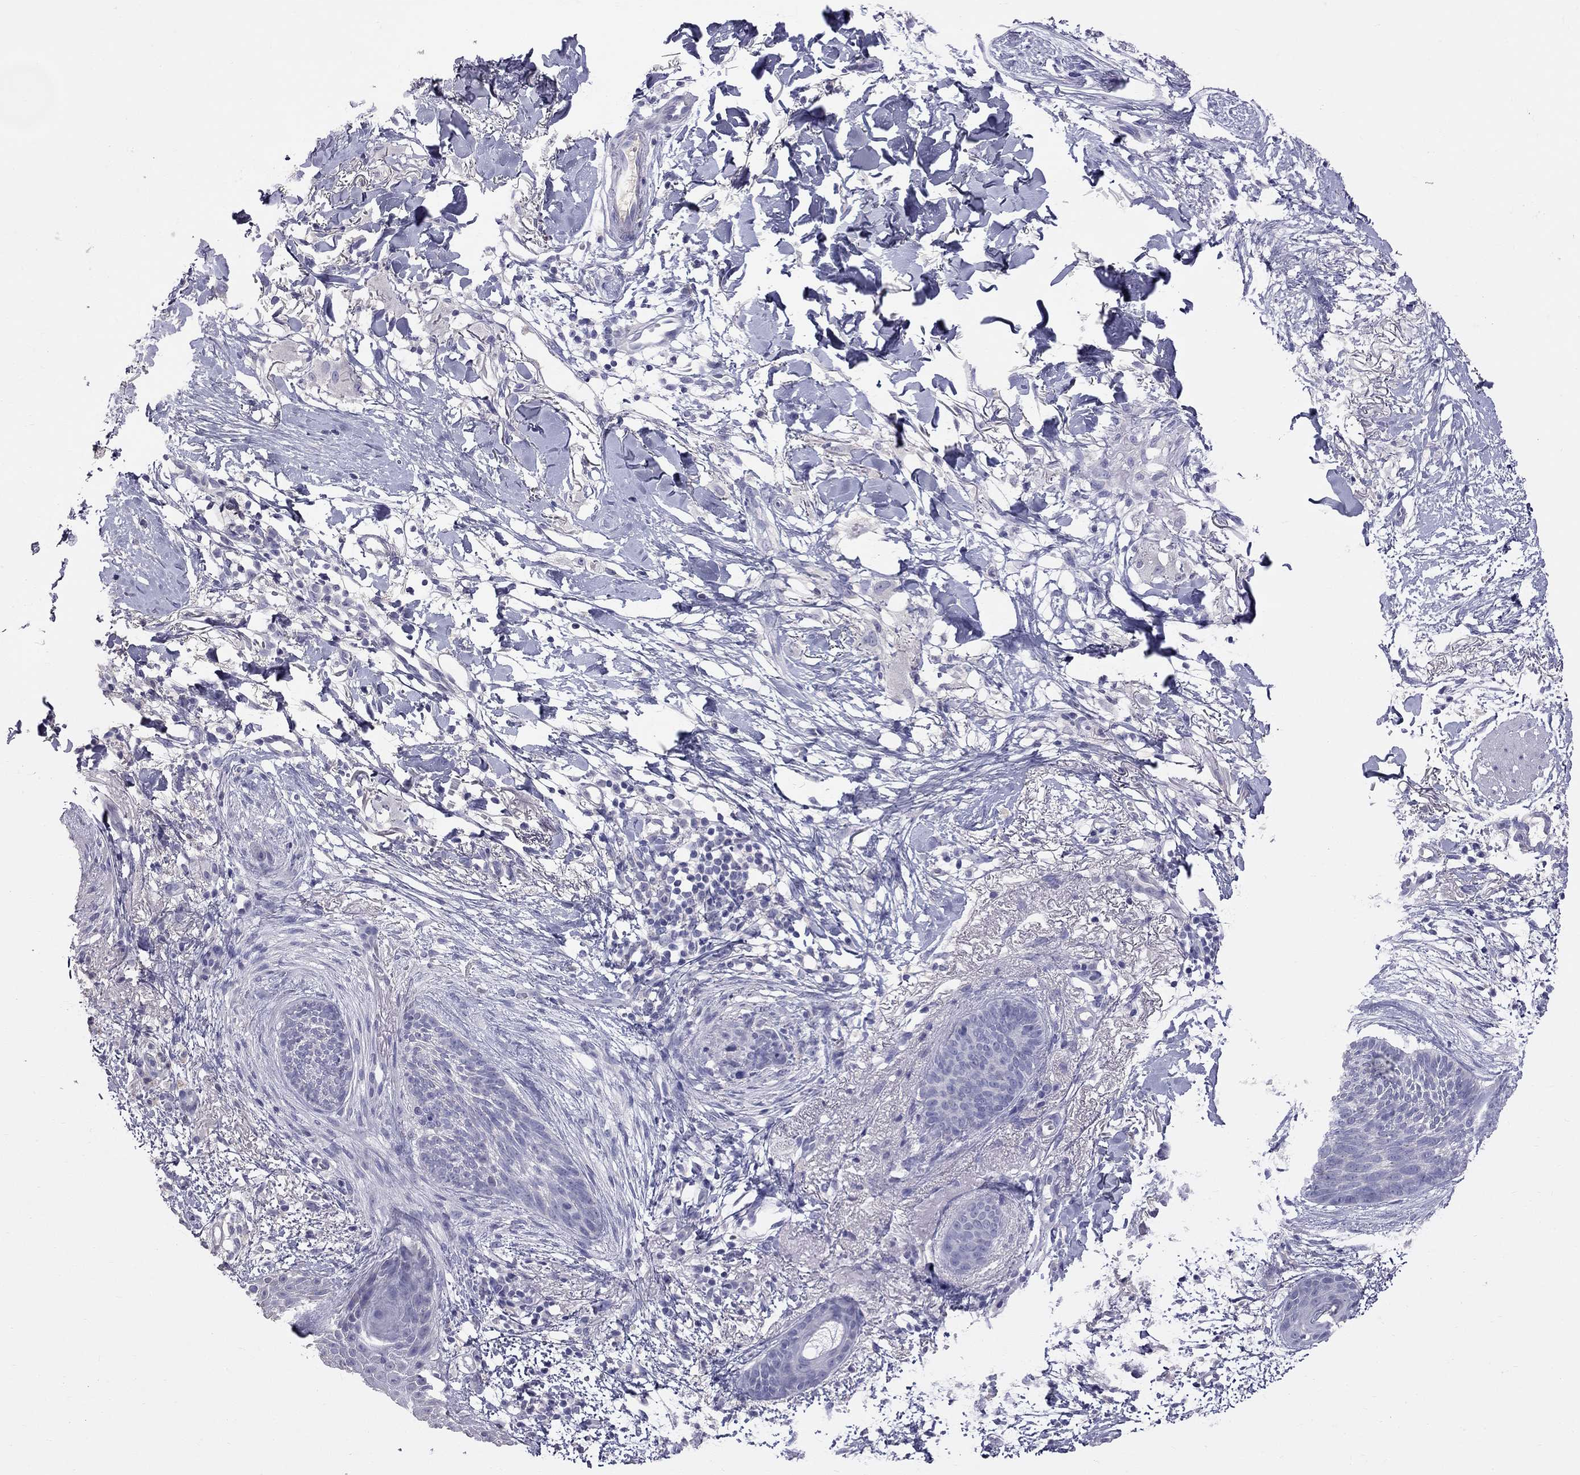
{"staining": {"intensity": "negative", "quantity": "none", "location": "none"}, "tissue": "skin cancer", "cell_type": "Tumor cells", "image_type": "cancer", "snomed": [{"axis": "morphology", "description": "Normal tissue, NOS"}, {"axis": "morphology", "description": "Basal cell carcinoma"}, {"axis": "topography", "description": "Skin"}], "caption": "This is an immunohistochemistry (IHC) micrograph of skin basal cell carcinoma. There is no expression in tumor cells.", "gene": "CFAP91", "patient": {"sex": "male", "age": 84}}